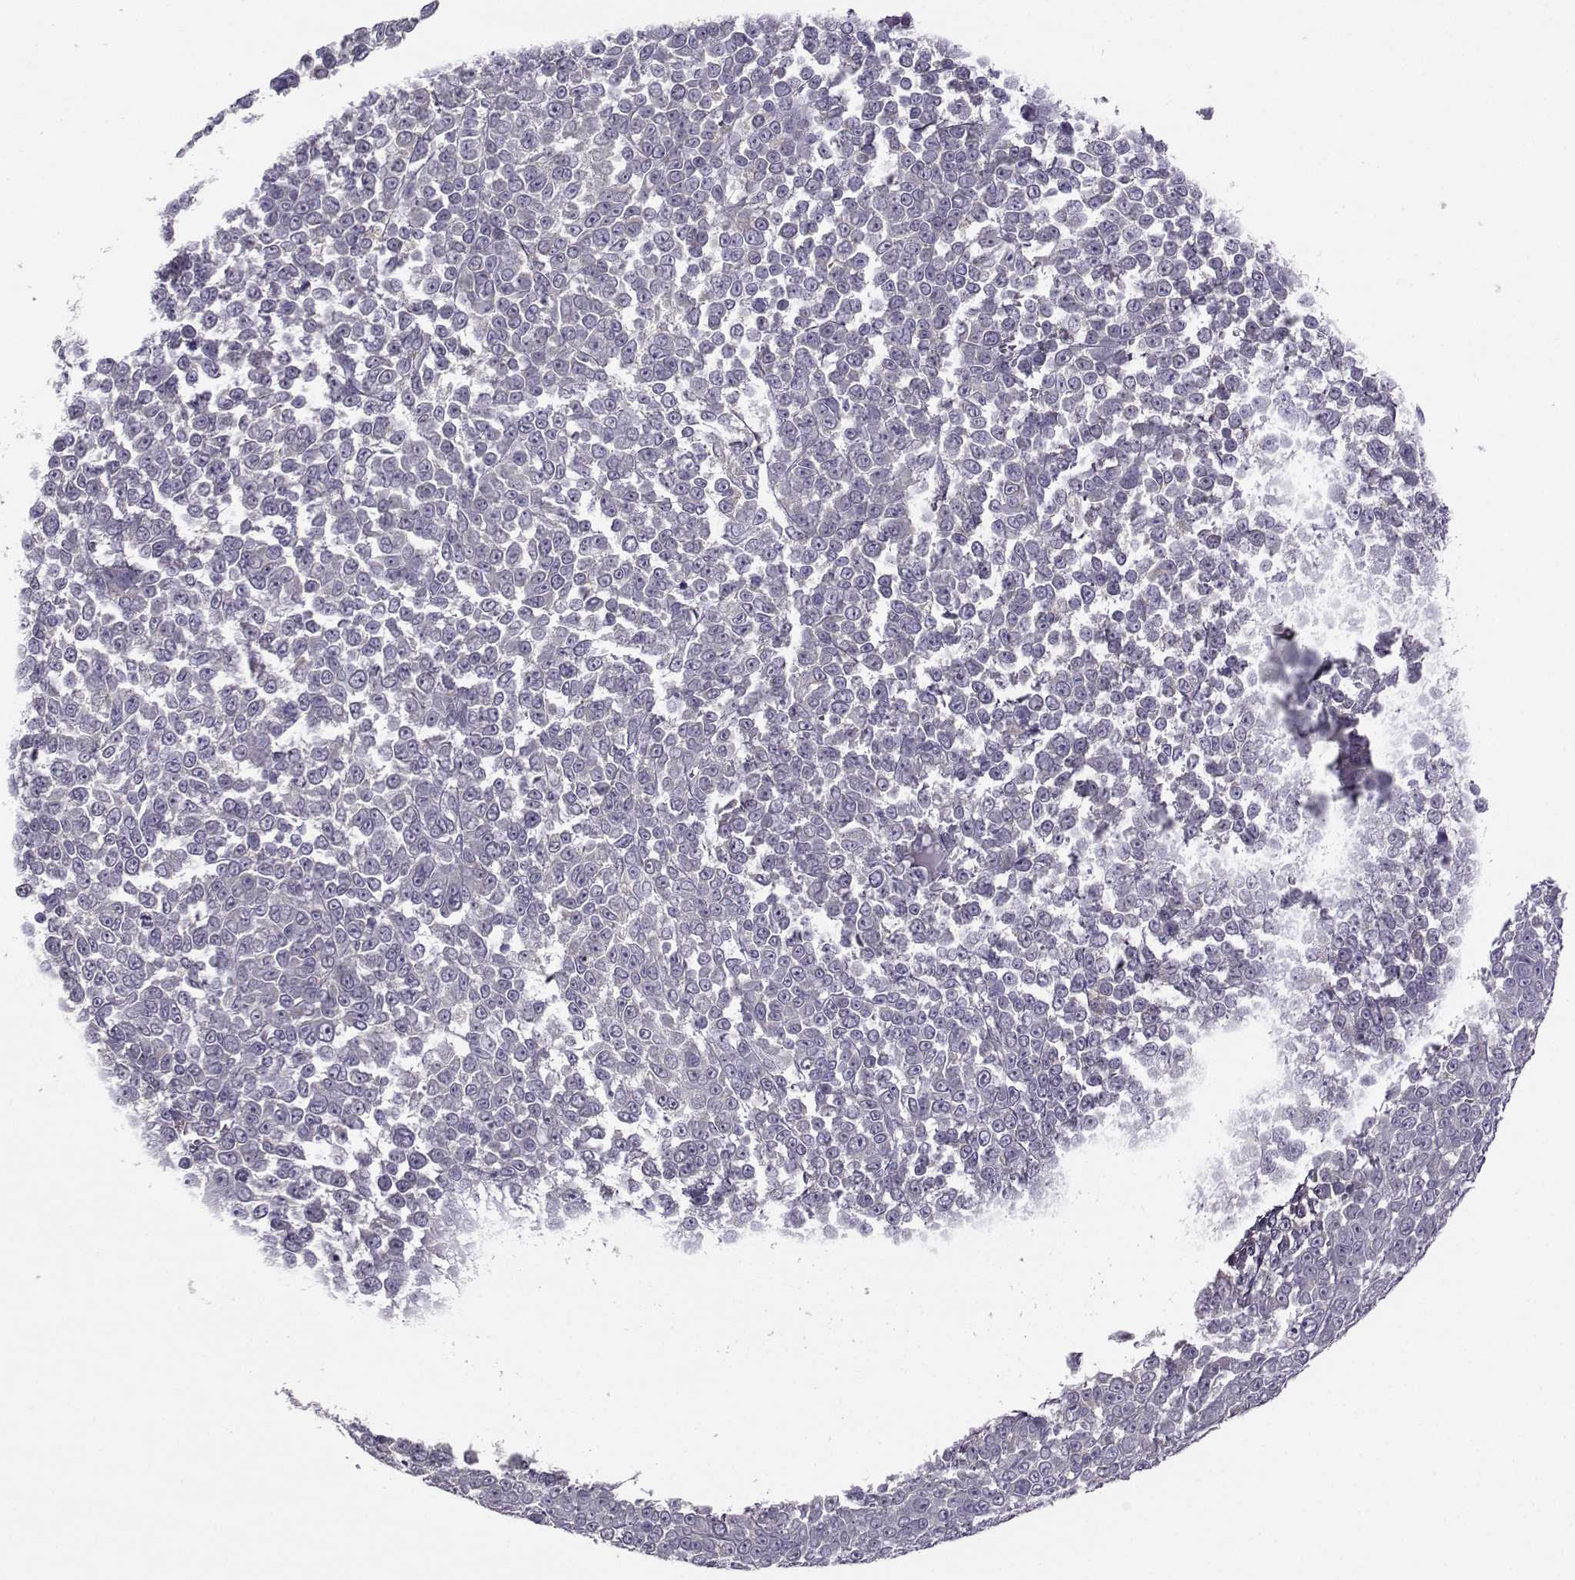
{"staining": {"intensity": "negative", "quantity": "none", "location": "none"}, "tissue": "melanoma", "cell_type": "Tumor cells", "image_type": "cancer", "snomed": [{"axis": "morphology", "description": "Malignant melanoma, NOS"}, {"axis": "topography", "description": "Skin"}], "caption": "Immunohistochemical staining of human melanoma shows no significant expression in tumor cells. (DAB immunohistochemistry (IHC), high magnification).", "gene": "FCAMR", "patient": {"sex": "female", "age": 95}}